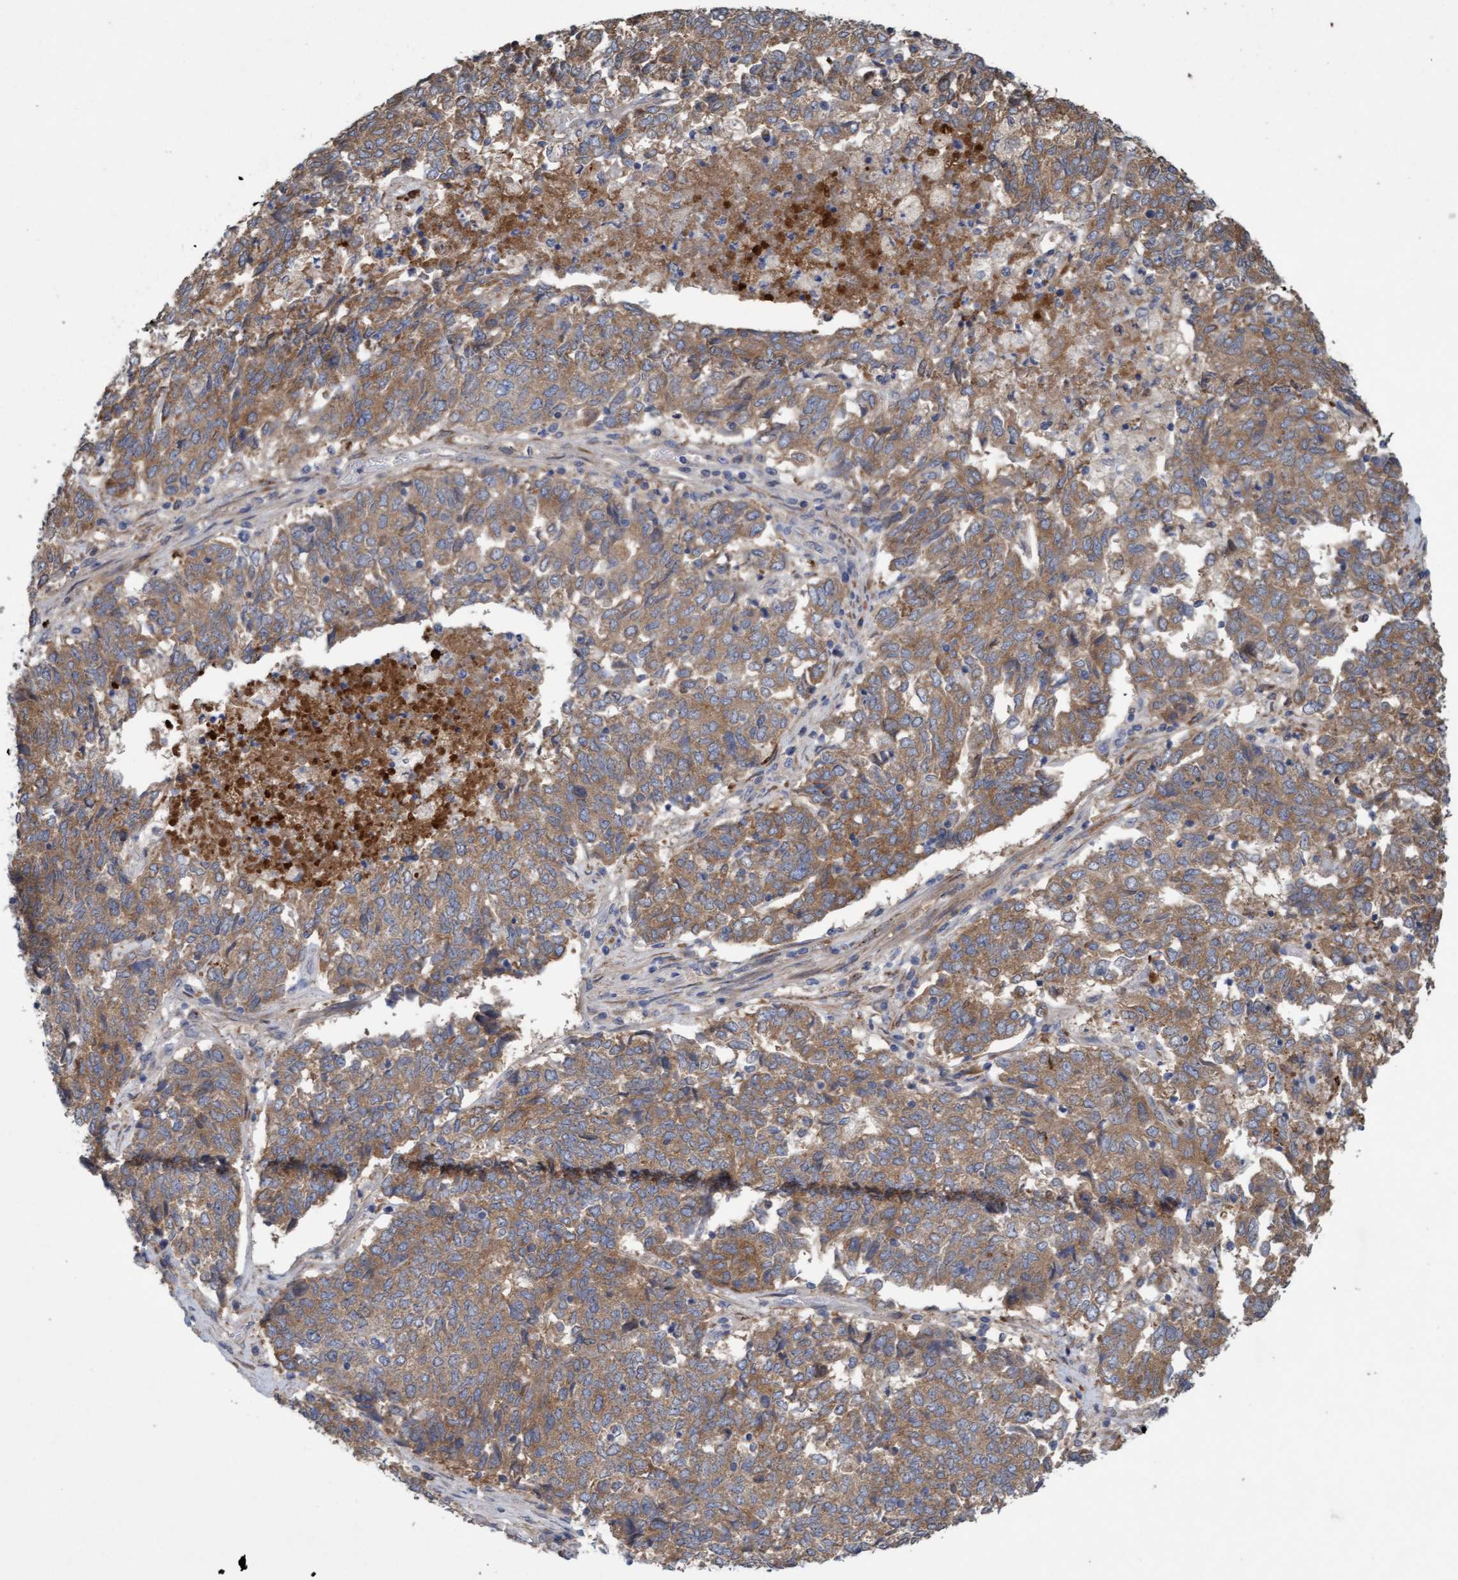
{"staining": {"intensity": "moderate", "quantity": ">75%", "location": "cytoplasmic/membranous"}, "tissue": "endometrial cancer", "cell_type": "Tumor cells", "image_type": "cancer", "snomed": [{"axis": "morphology", "description": "Adenocarcinoma, NOS"}, {"axis": "topography", "description": "Endometrium"}], "caption": "The immunohistochemical stain shows moderate cytoplasmic/membranous staining in tumor cells of endometrial cancer tissue.", "gene": "DDHD2", "patient": {"sex": "female", "age": 80}}